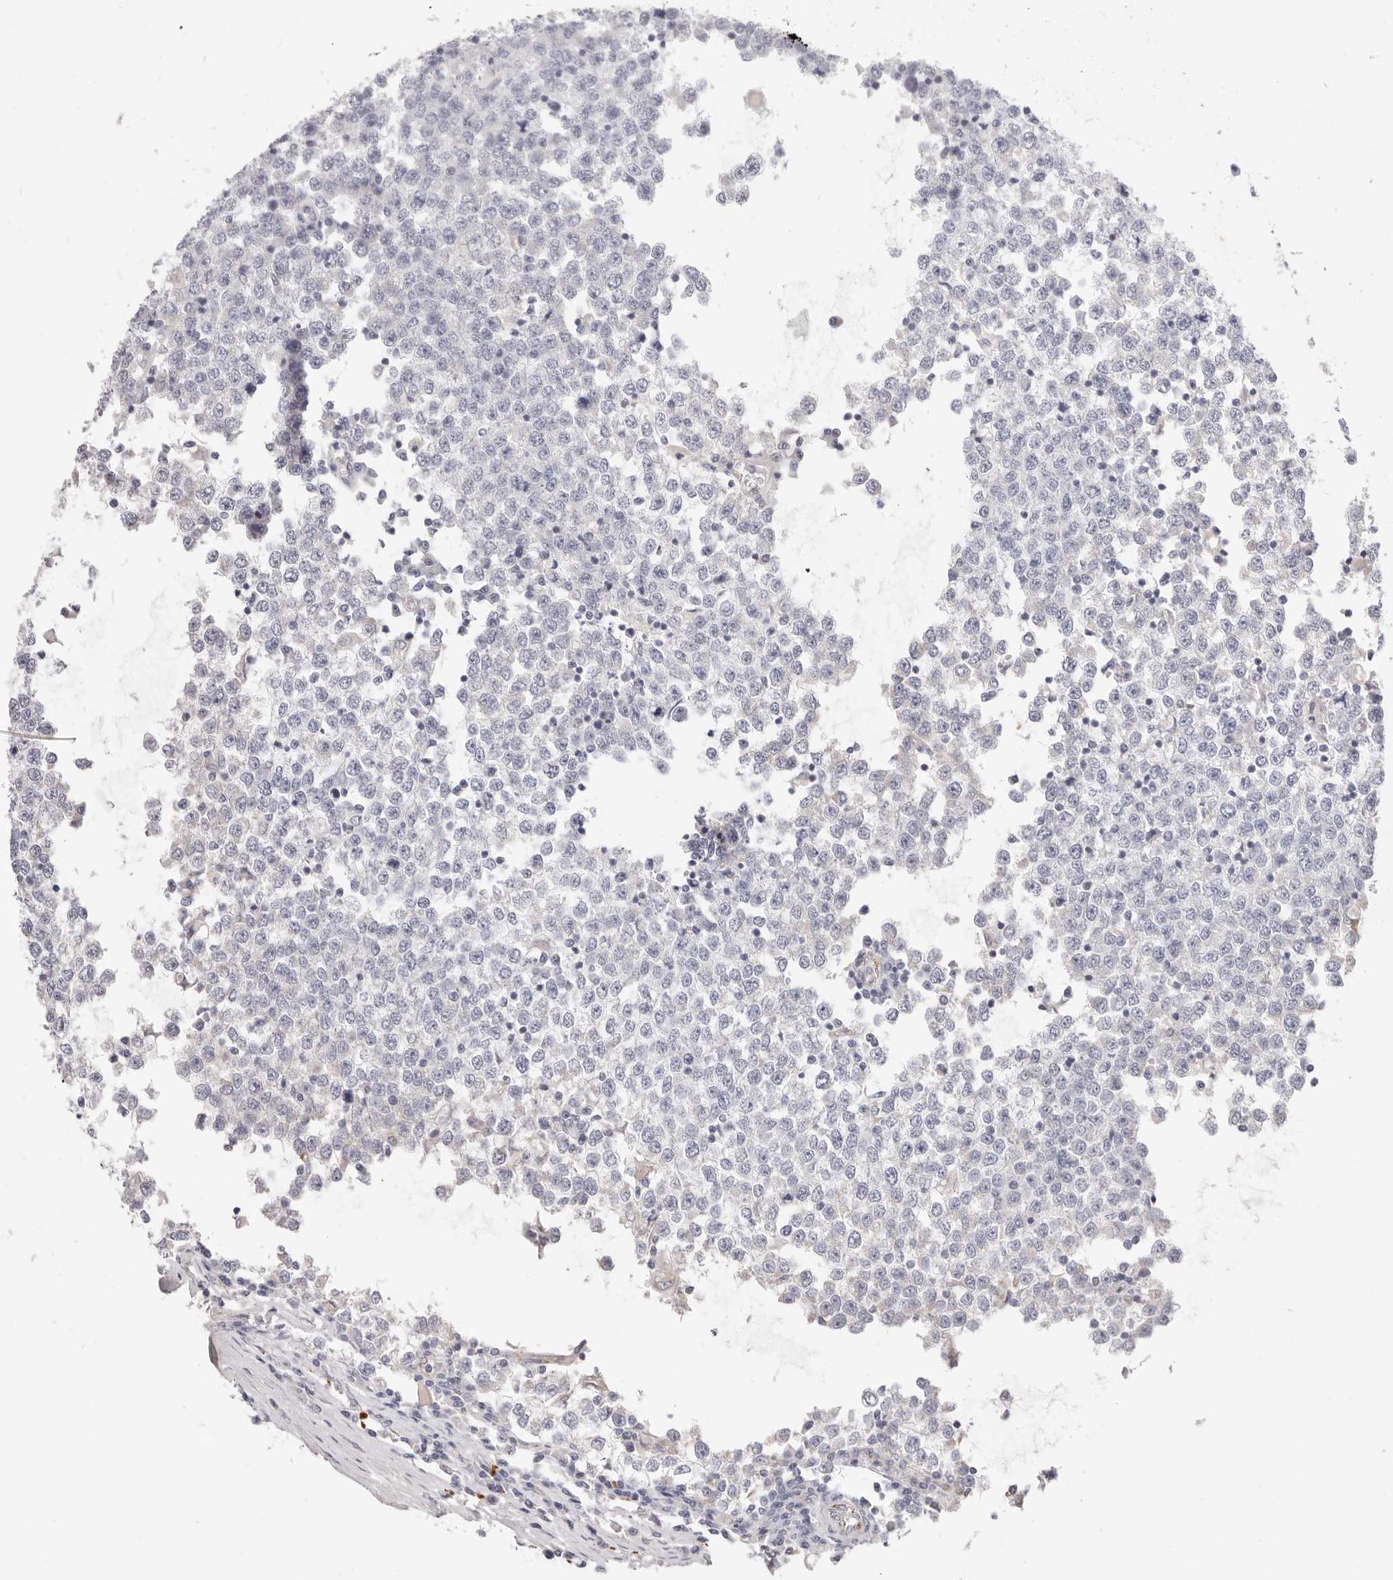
{"staining": {"intensity": "weak", "quantity": "<25%", "location": "cytoplasmic/membranous"}, "tissue": "testis cancer", "cell_type": "Tumor cells", "image_type": "cancer", "snomed": [{"axis": "morphology", "description": "Seminoma, NOS"}, {"axis": "topography", "description": "Testis"}], "caption": "An immunohistochemistry (IHC) micrograph of testis cancer is shown. There is no staining in tumor cells of testis cancer.", "gene": "STKLD1", "patient": {"sex": "male", "age": 65}}